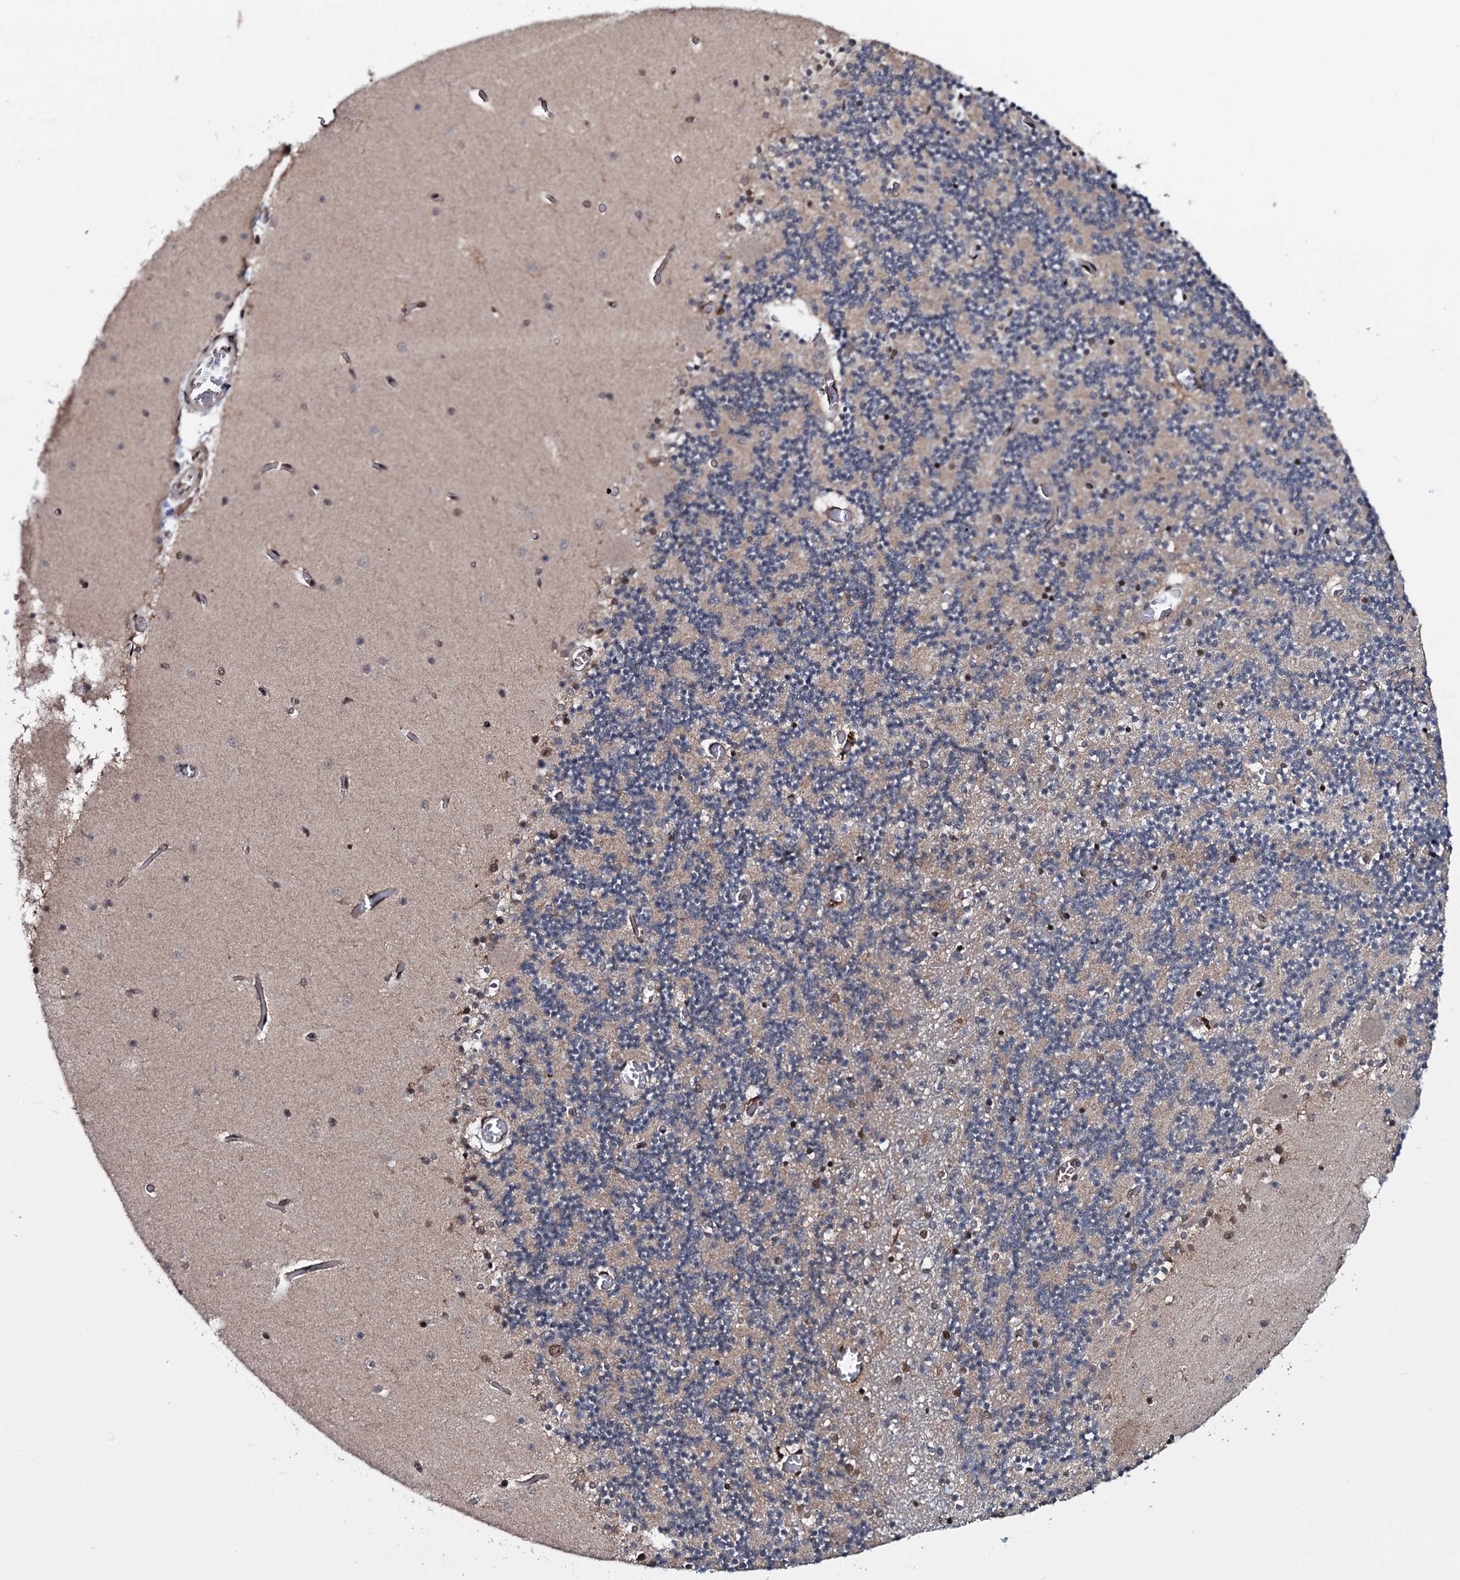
{"staining": {"intensity": "negative", "quantity": "none", "location": "none"}, "tissue": "cerebellum", "cell_type": "Cells in granular layer", "image_type": "normal", "snomed": [{"axis": "morphology", "description": "Normal tissue, NOS"}, {"axis": "topography", "description": "Cerebellum"}], "caption": "Histopathology image shows no significant protein positivity in cells in granular layer of benign cerebellum.", "gene": "HDDC3", "patient": {"sex": "female", "age": 28}}